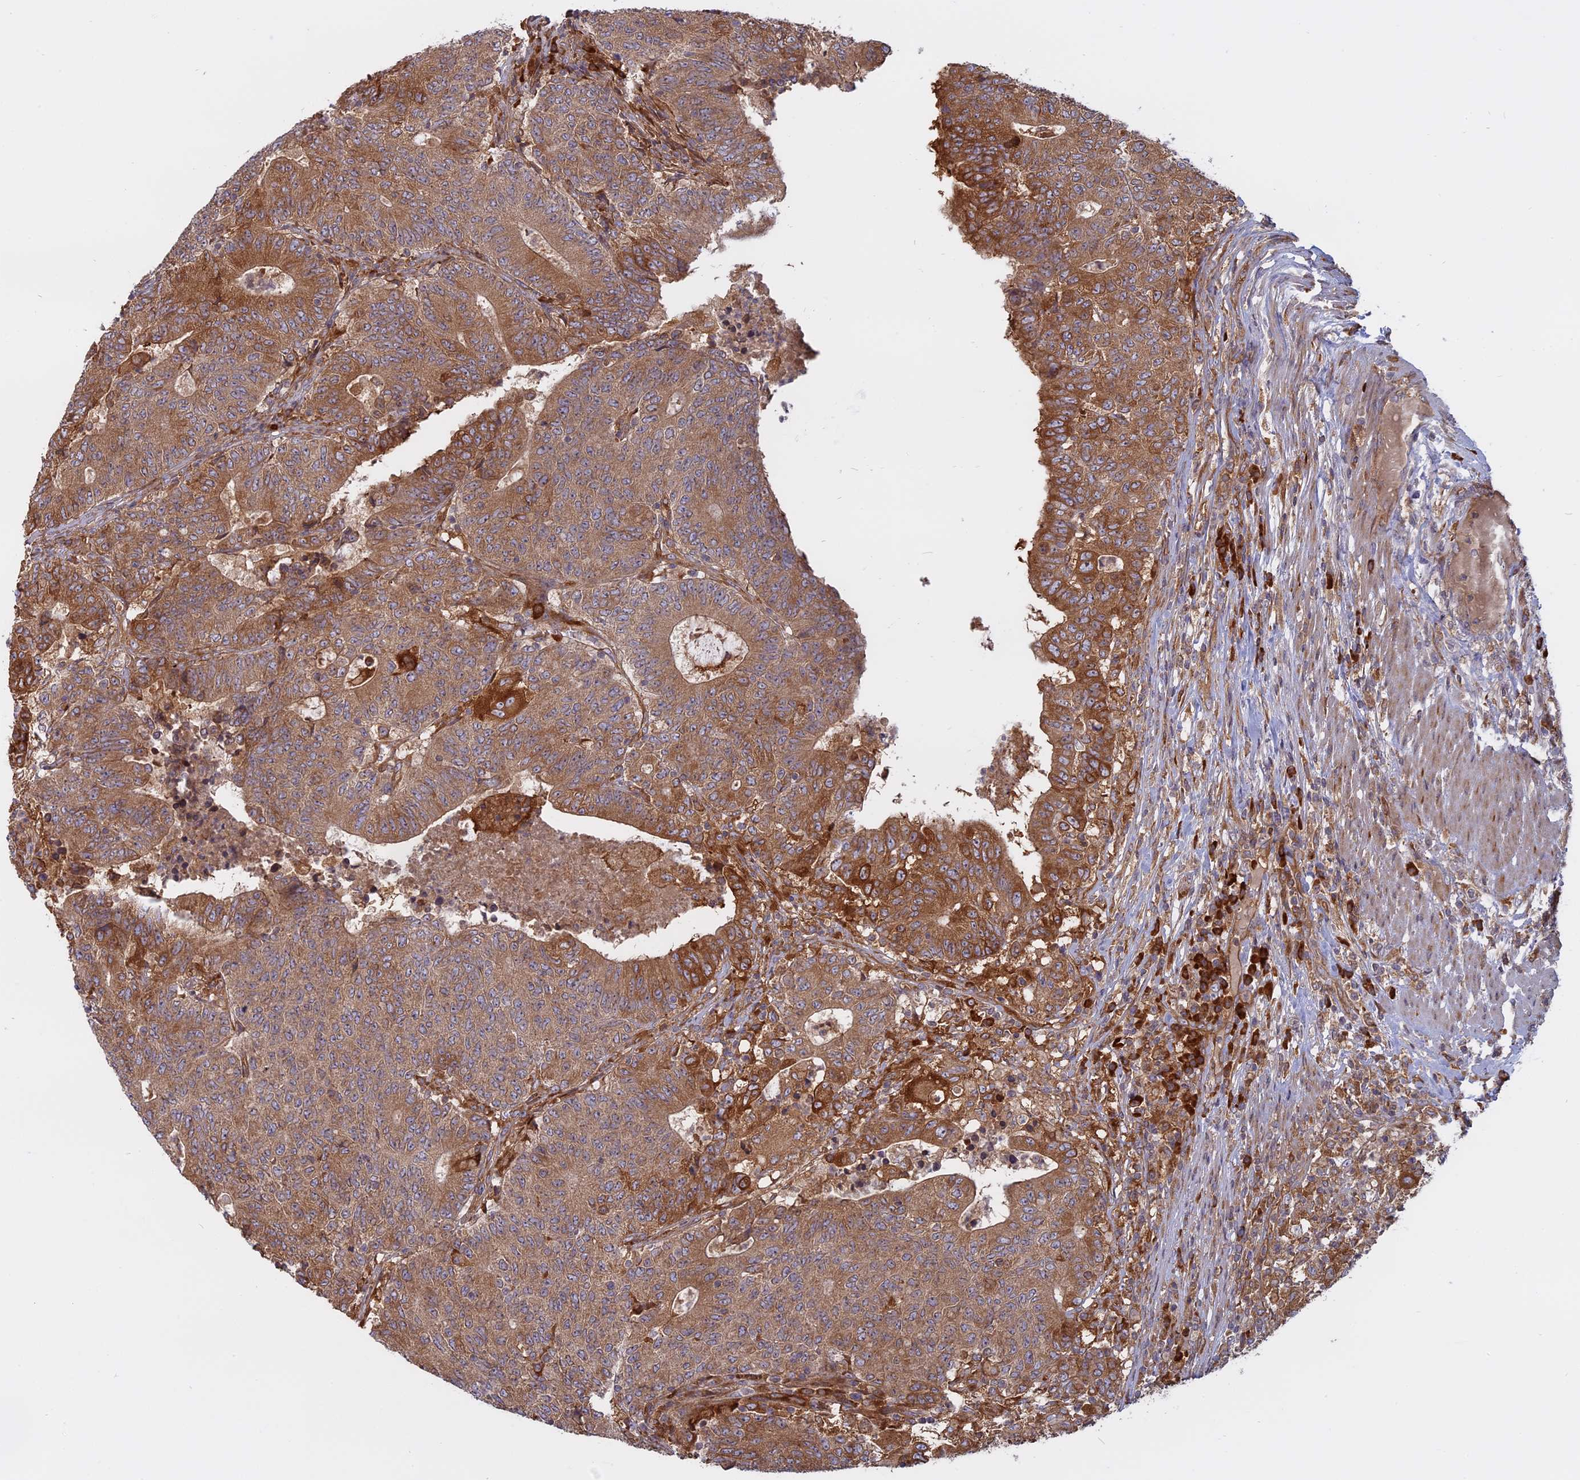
{"staining": {"intensity": "moderate", "quantity": ">75%", "location": "cytoplasmic/membranous"}, "tissue": "colorectal cancer", "cell_type": "Tumor cells", "image_type": "cancer", "snomed": [{"axis": "morphology", "description": "Adenocarcinoma, NOS"}, {"axis": "topography", "description": "Colon"}], "caption": "Immunohistochemistry micrograph of neoplastic tissue: adenocarcinoma (colorectal) stained using immunohistochemistry (IHC) shows medium levels of moderate protein expression localized specifically in the cytoplasmic/membranous of tumor cells, appearing as a cytoplasmic/membranous brown color.", "gene": "TMEM208", "patient": {"sex": "female", "age": 75}}